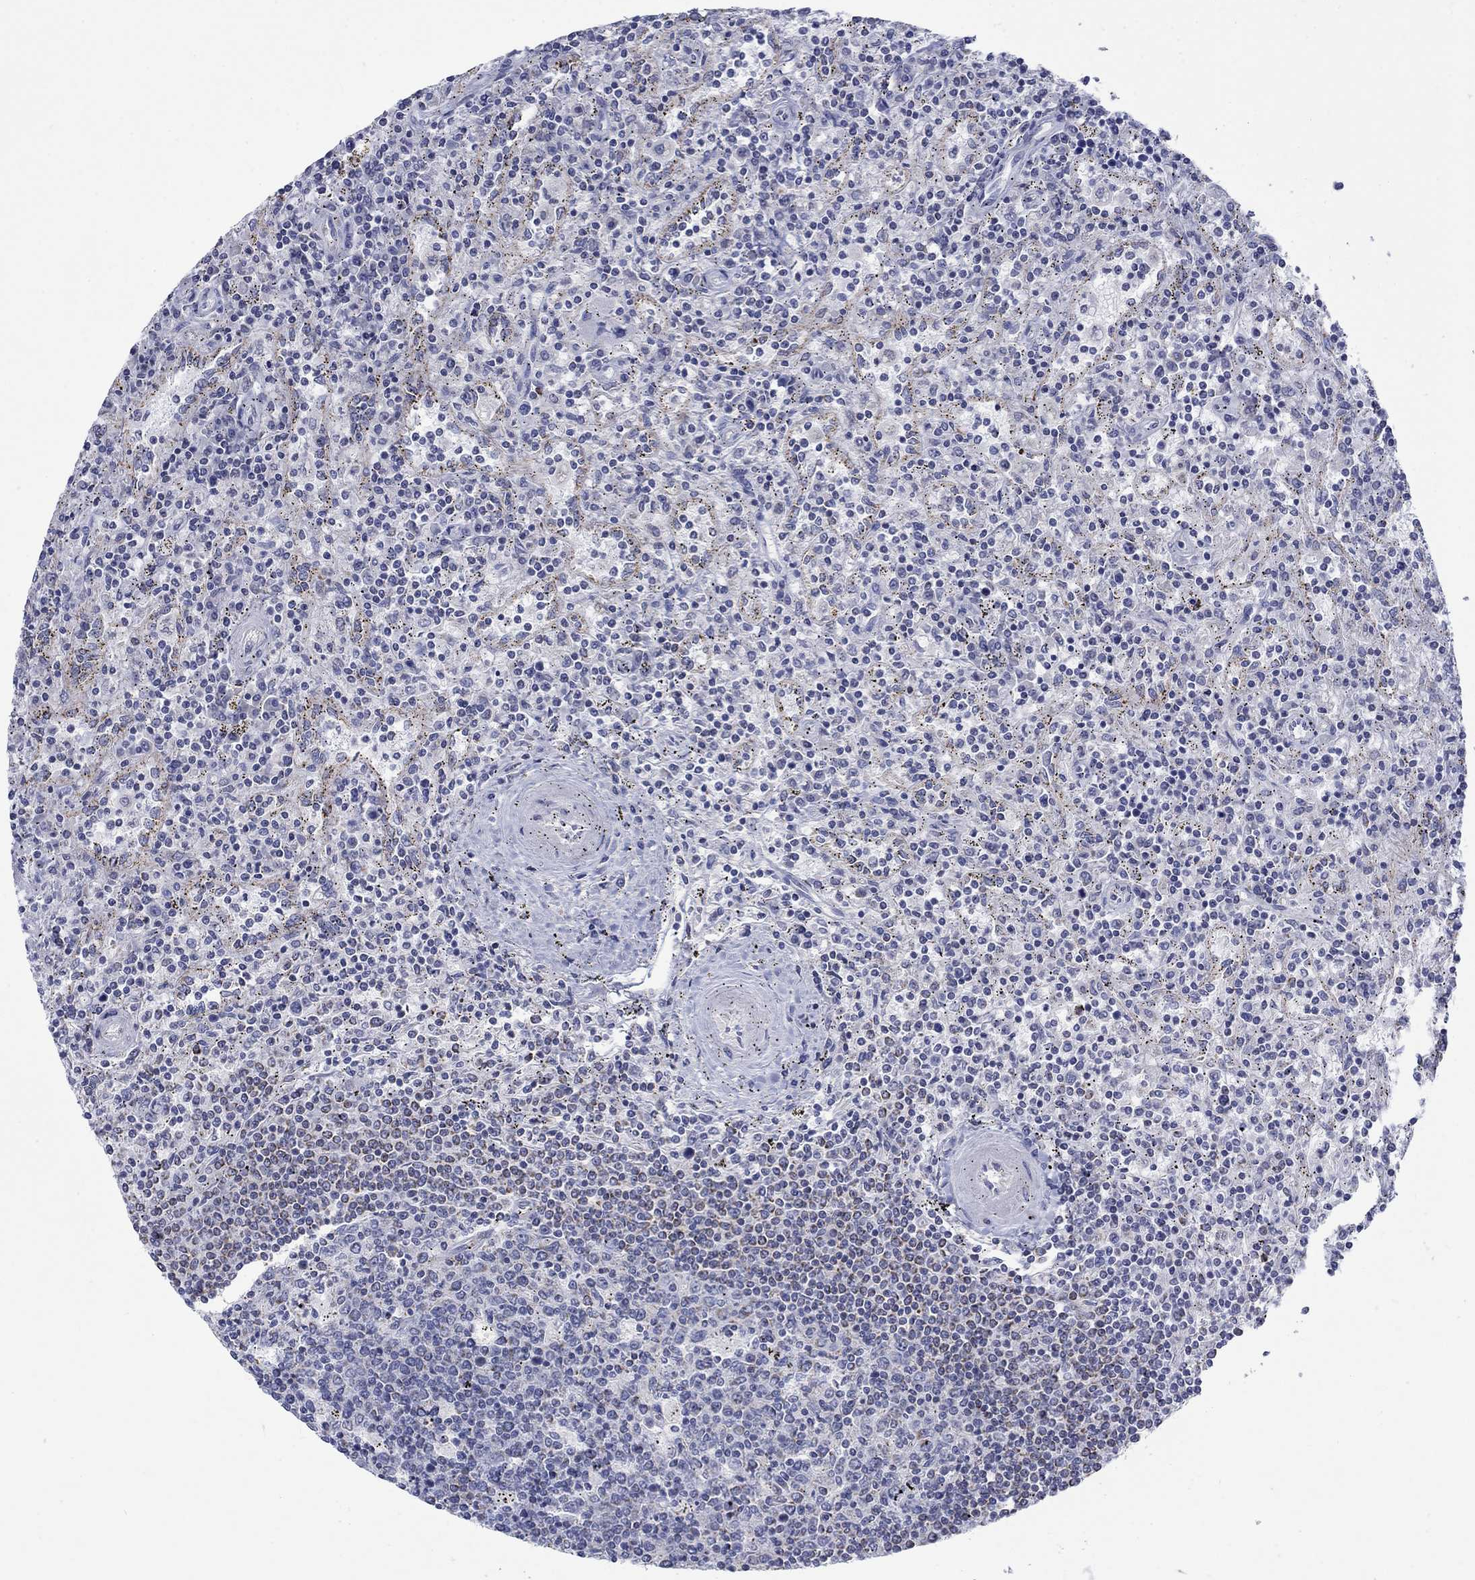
{"staining": {"intensity": "strong", "quantity": "<25%", "location": "cytoplasmic/membranous"}, "tissue": "lymphoma", "cell_type": "Tumor cells", "image_type": "cancer", "snomed": [{"axis": "morphology", "description": "Malignant lymphoma, non-Hodgkin's type, Low grade"}, {"axis": "topography", "description": "Spleen"}], "caption": "Lymphoma stained for a protein displays strong cytoplasmic/membranous positivity in tumor cells. (DAB (3,3'-diaminobenzidine) IHC, brown staining for protein, blue staining for nuclei).", "gene": "CISD1", "patient": {"sex": "male", "age": 62}}